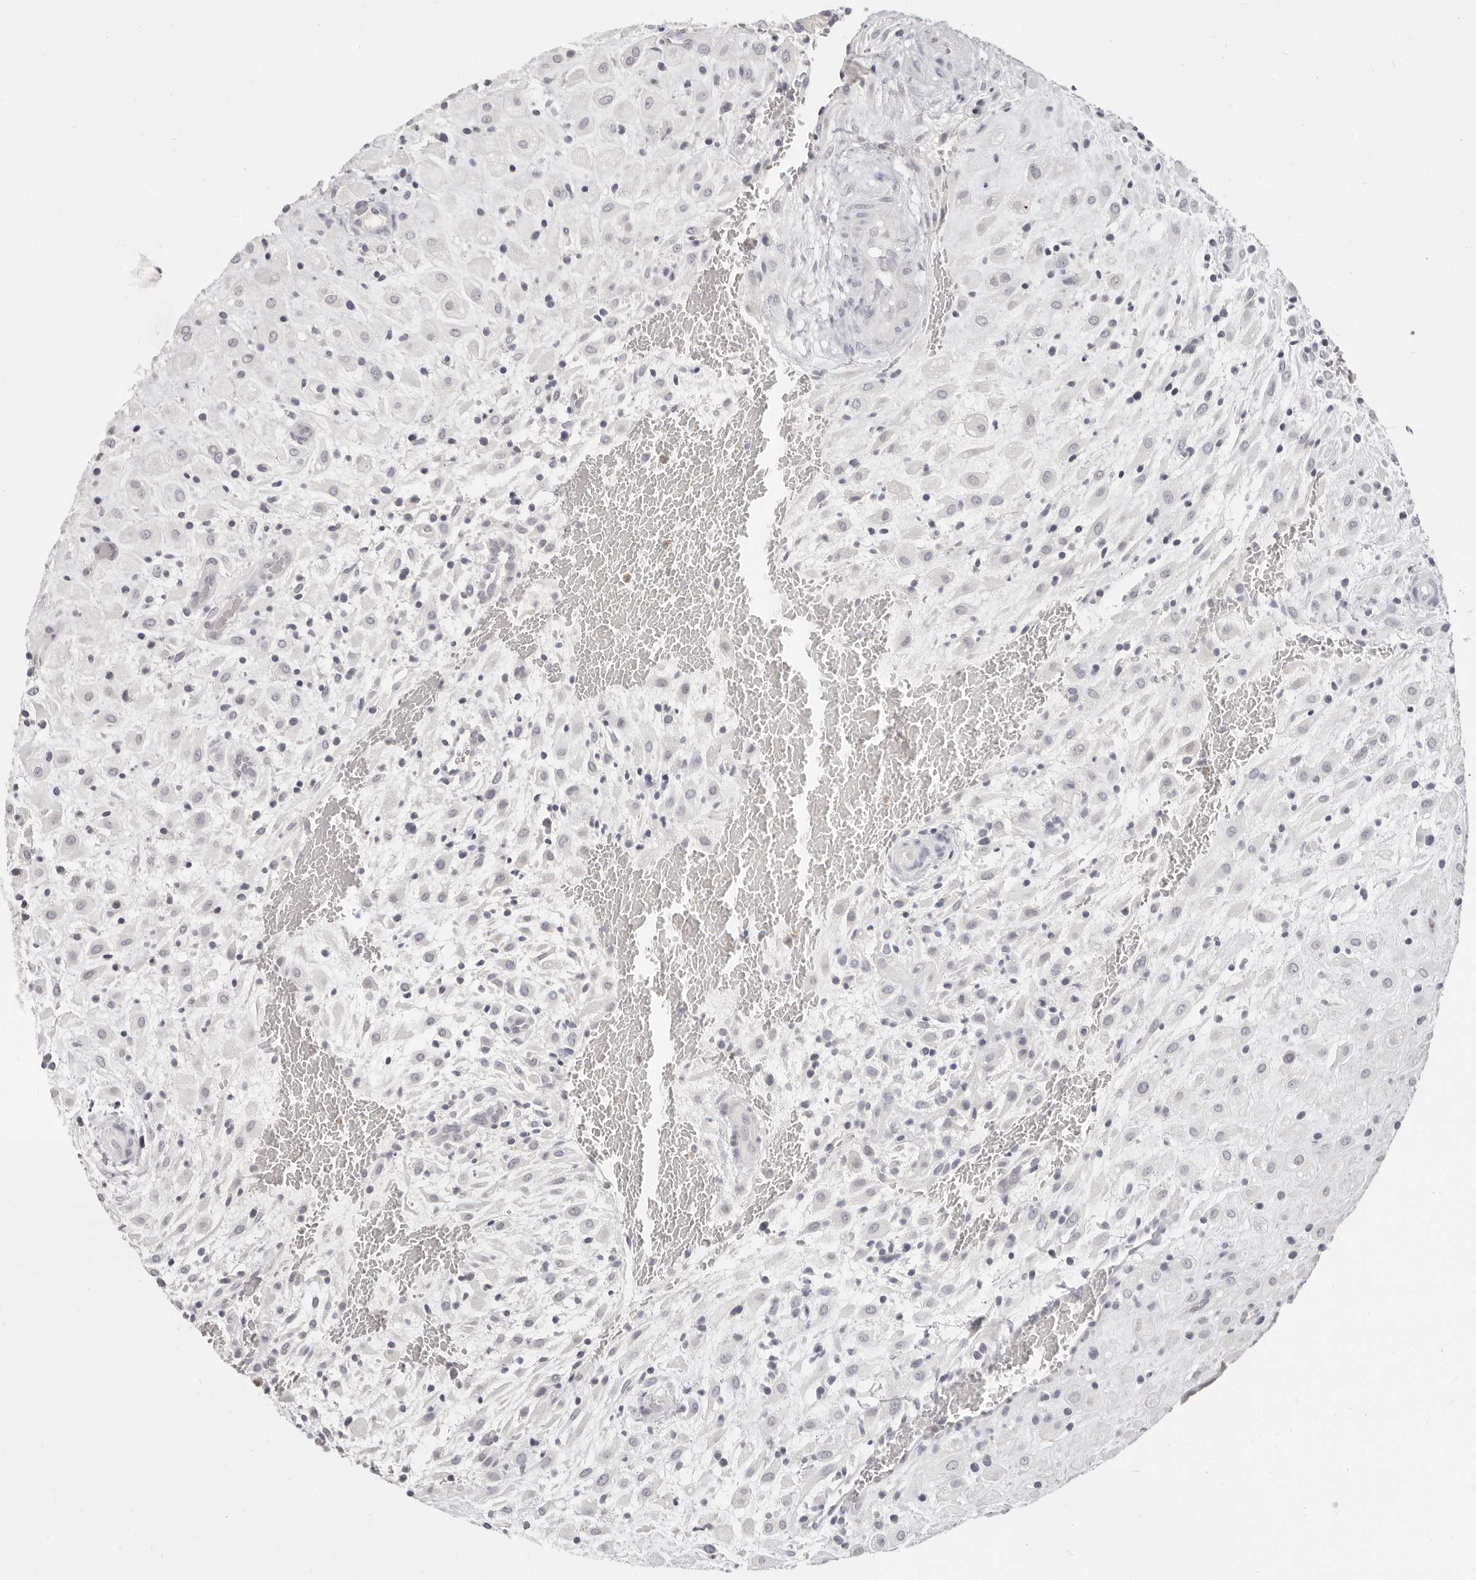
{"staining": {"intensity": "negative", "quantity": "none", "location": "none"}, "tissue": "placenta", "cell_type": "Decidual cells", "image_type": "normal", "snomed": [{"axis": "morphology", "description": "Normal tissue, NOS"}, {"axis": "topography", "description": "Placenta"}], "caption": "An image of human placenta is negative for staining in decidual cells. The staining was performed using DAB (3,3'-diaminobenzidine) to visualize the protein expression in brown, while the nuclei were stained in blue with hematoxylin (Magnification: 20x).", "gene": "ASCL1", "patient": {"sex": "female", "age": 35}}